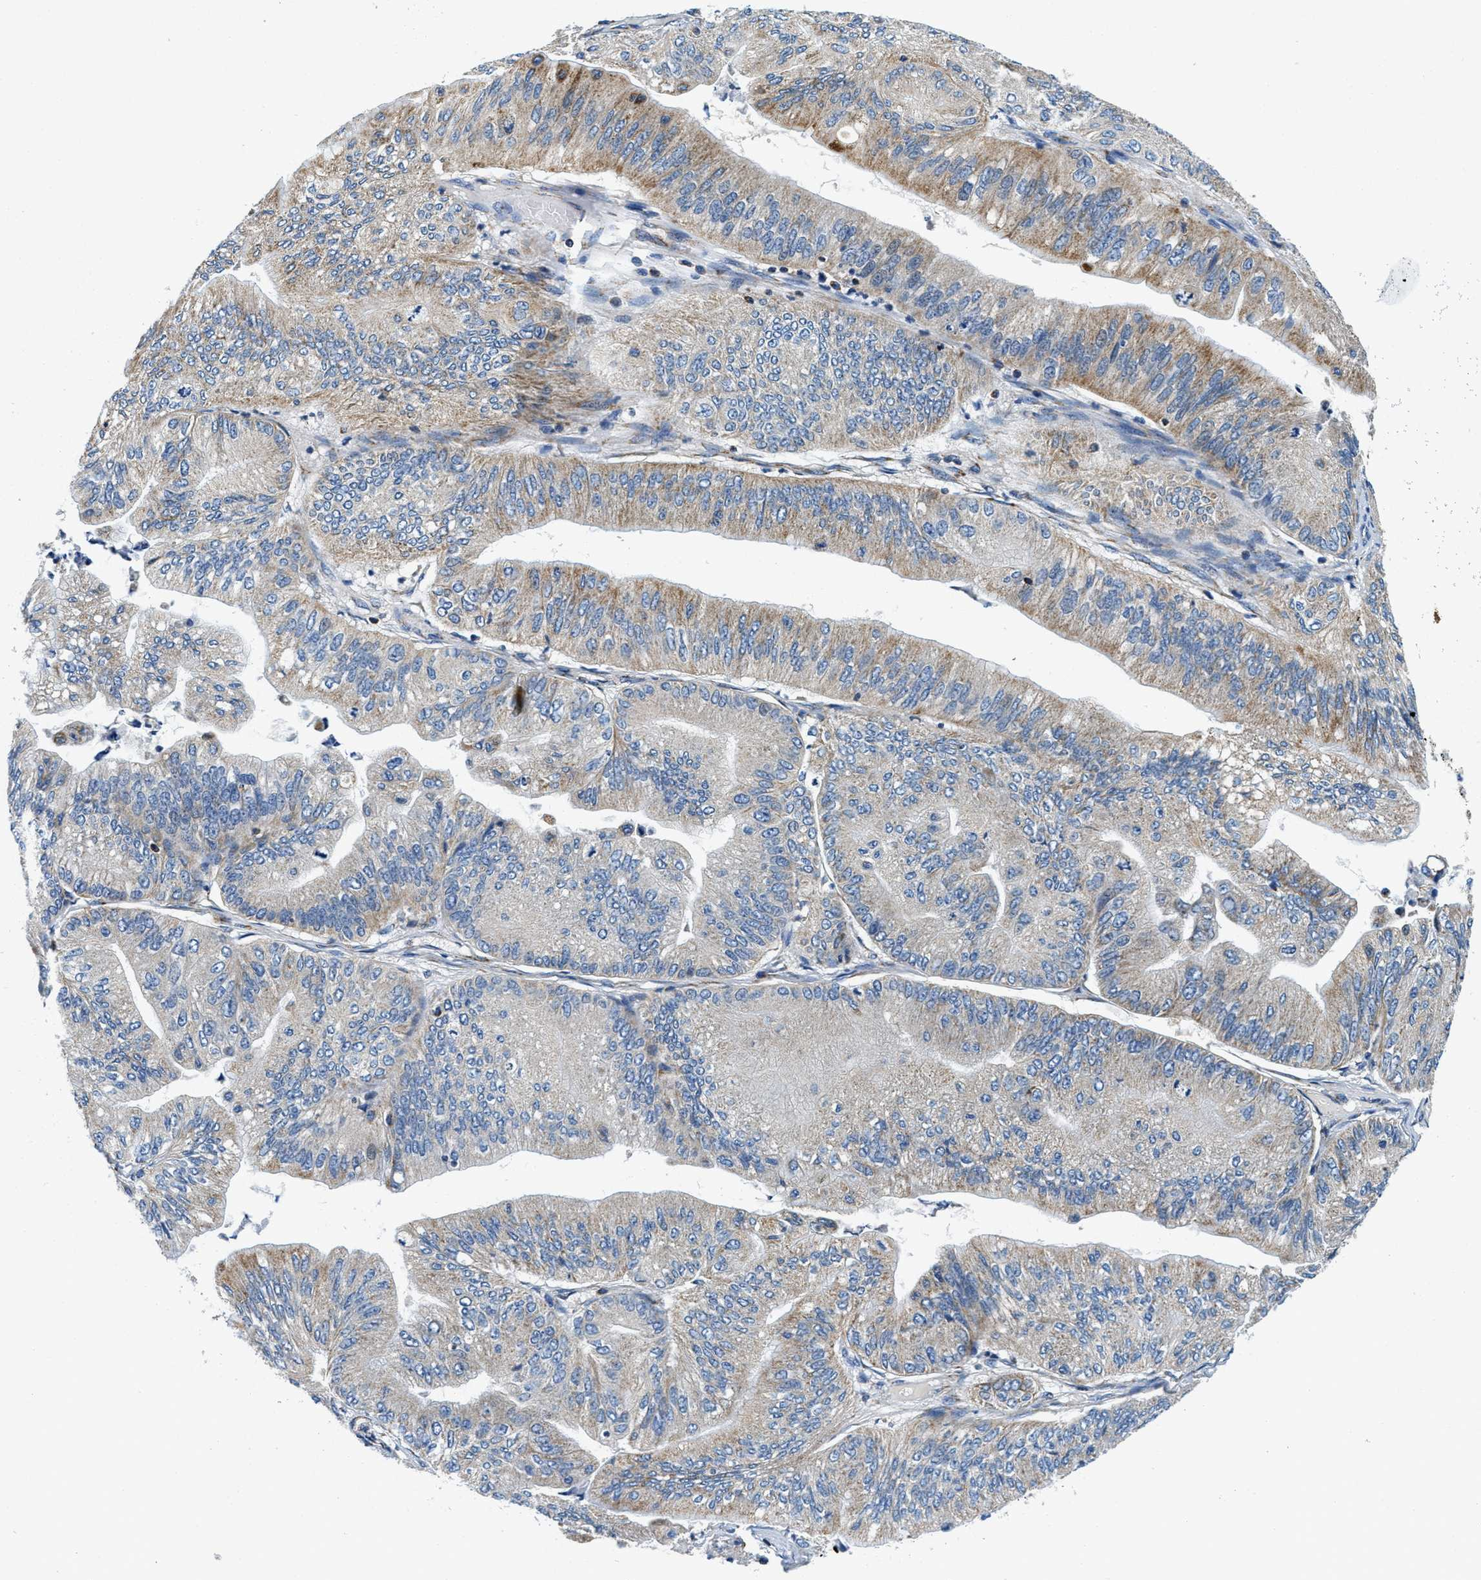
{"staining": {"intensity": "weak", "quantity": "25%-75%", "location": "cytoplasmic/membranous"}, "tissue": "ovarian cancer", "cell_type": "Tumor cells", "image_type": "cancer", "snomed": [{"axis": "morphology", "description": "Cystadenocarcinoma, mucinous, NOS"}, {"axis": "topography", "description": "Ovary"}], "caption": "An immunohistochemistry photomicrograph of neoplastic tissue is shown. Protein staining in brown labels weak cytoplasmic/membranous positivity in ovarian mucinous cystadenocarcinoma within tumor cells. (DAB (3,3'-diaminobenzidine) = brown stain, brightfield microscopy at high magnification).", "gene": "SAMD4B", "patient": {"sex": "female", "age": 61}}